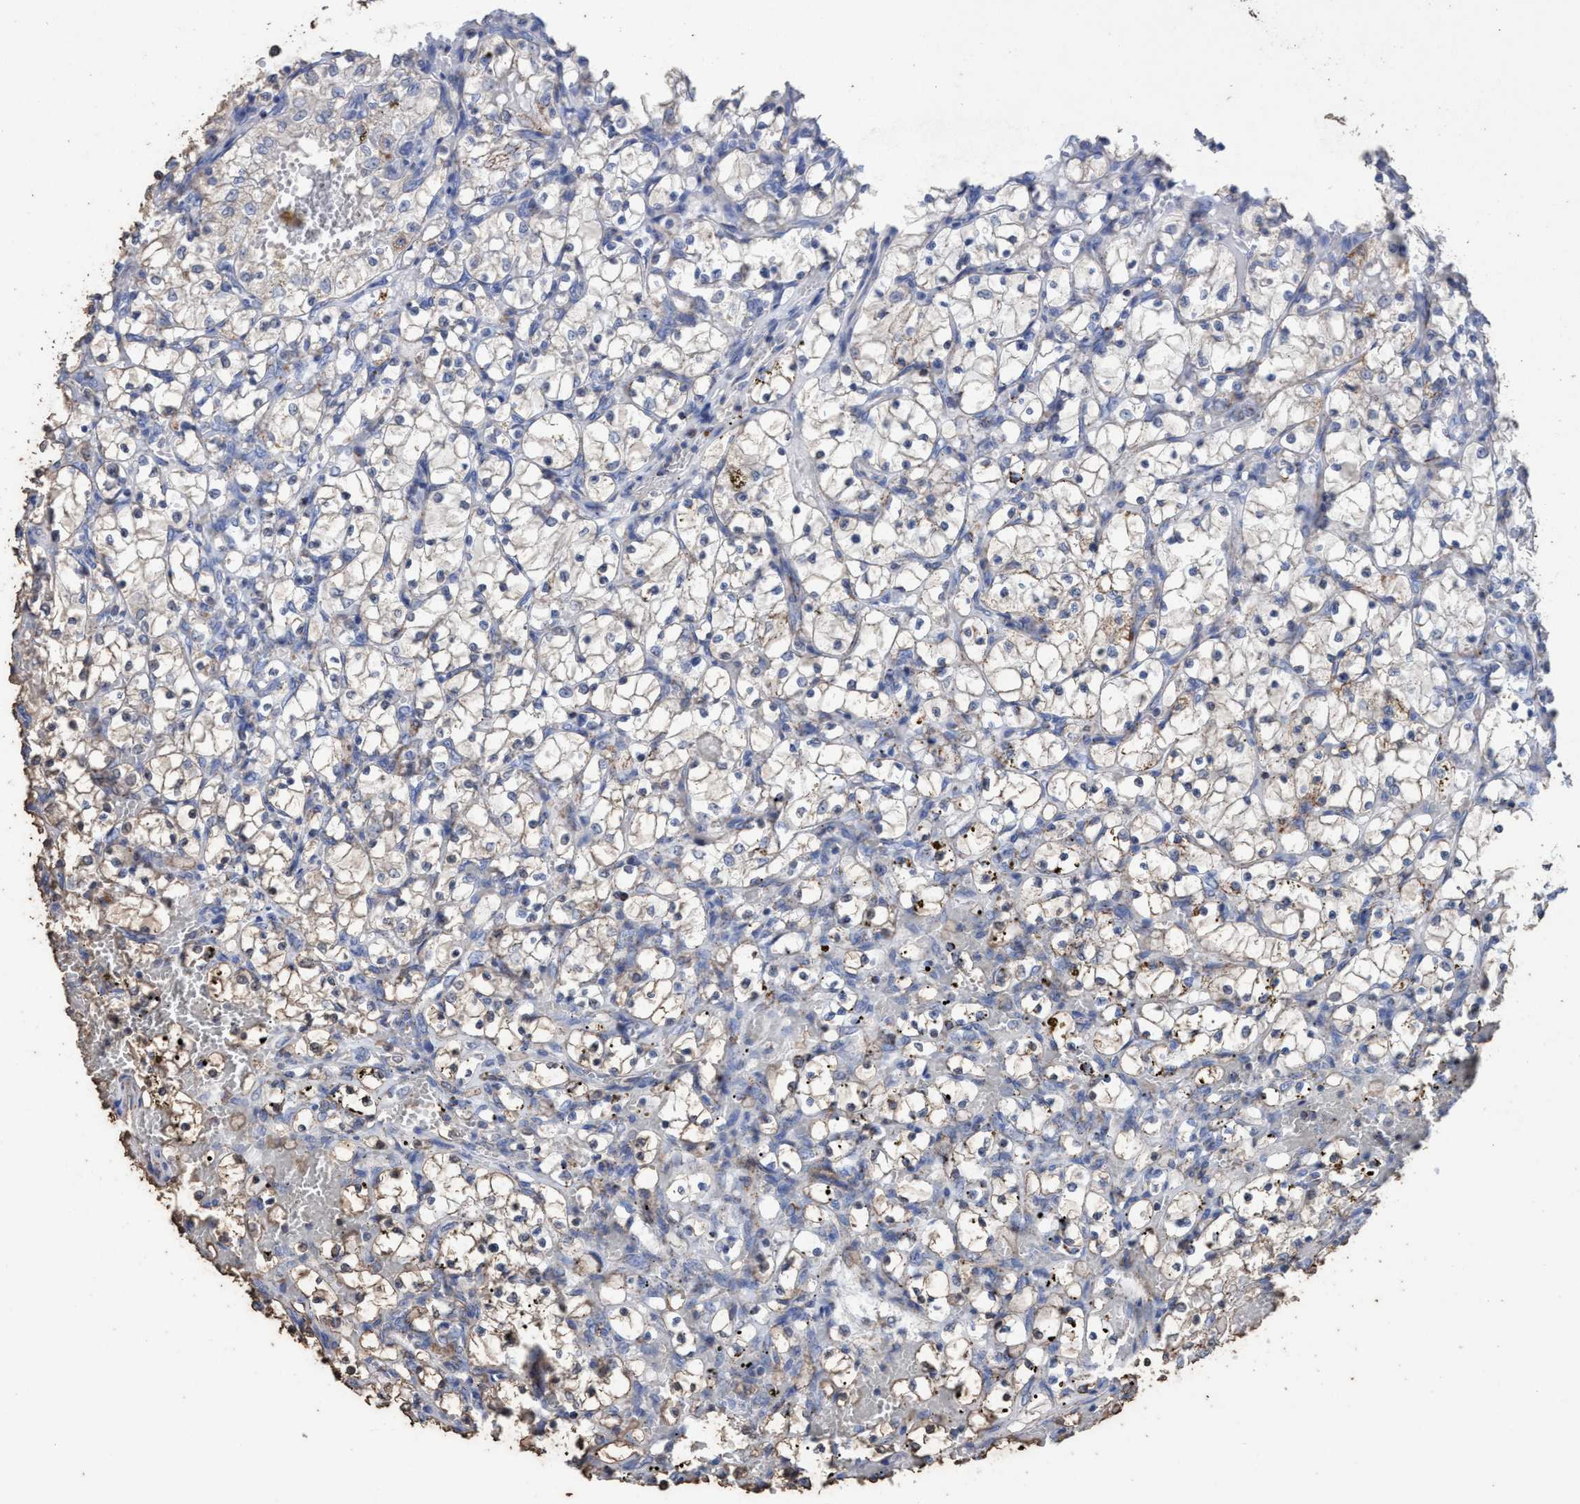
{"staining": {"intensity": "weak", "quantity": "<25%", "location": "cytoplasmic/membranous"}, "tissue": "renal cancer", "cell_type": "Tumor cells", "image_type": "cancer", "snomed": [{"axis": "morphology", "description": "Adenocarcinoma, NOS"}, {"axis": "topography", "description": "Kidney"}], "caption": "DAB immunohistochemical staining of renal adenocarcinoma exhibits no significant positivity in tumor cells.", "gene": "RSAD1", "patient": {"sex": "female", "age": 69}}